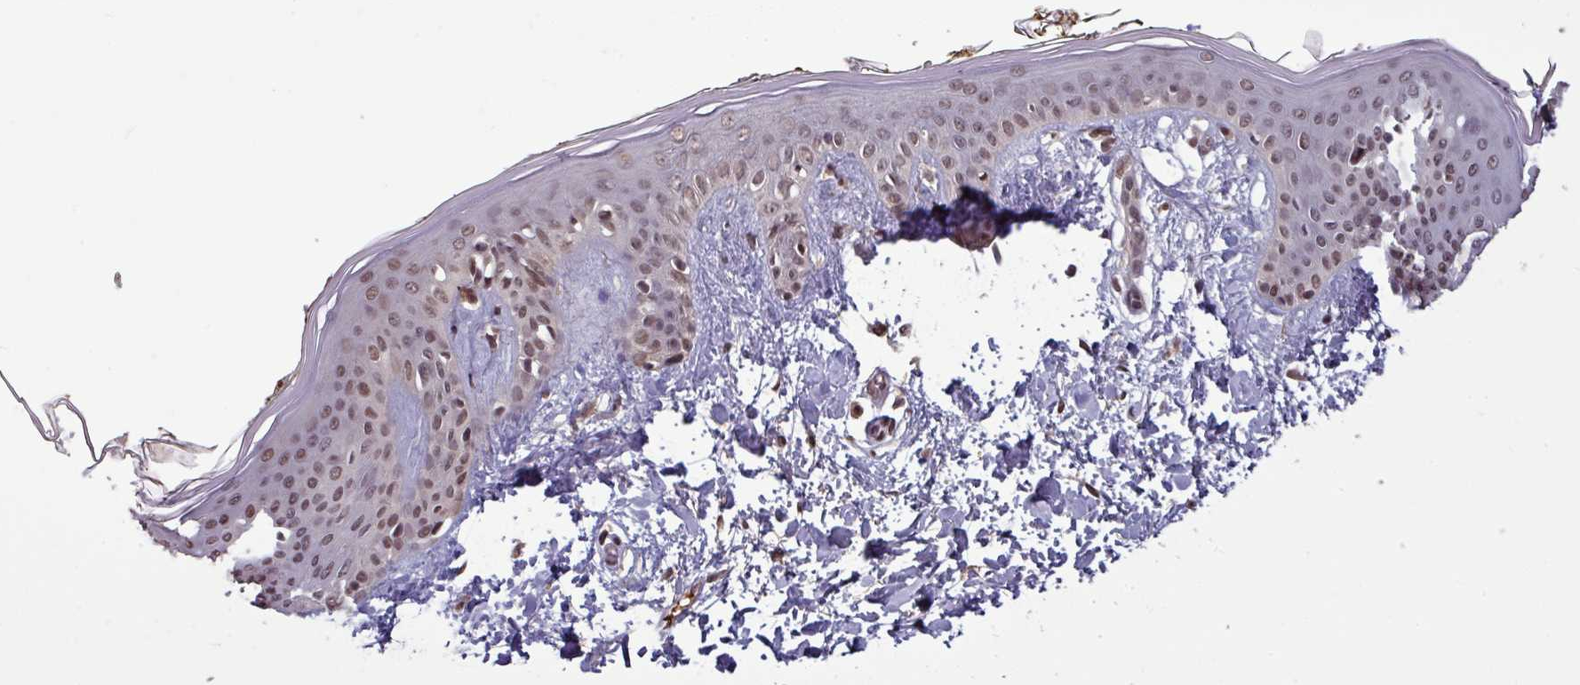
{"staining": {"intensity": "moderate", "quantity": "25%-75%", "location": "nuclear"}, "tissue": "skin", "cell_type": "Fibroblasts", "image_type": "normal", "snomed": [{"axis": "morphology", "description": "Normal tissue, NOS"}, {"axis": "topography", "description": "Skin"}], "caption": "The micrograph exhibits immunohistochemical staining of benign skin. There is moderate nuclear positivity is present in about 25%-75% of fibroblasts. The staining was performed using DAB (3,3'-diaminobenzidine) to visualize the protein expression in brown, while the nuclei were stained in blue with hematoxylin (Magnification: 20x).", "gene": "NOB1", "patient": {"sex": "female", "age": 34}}